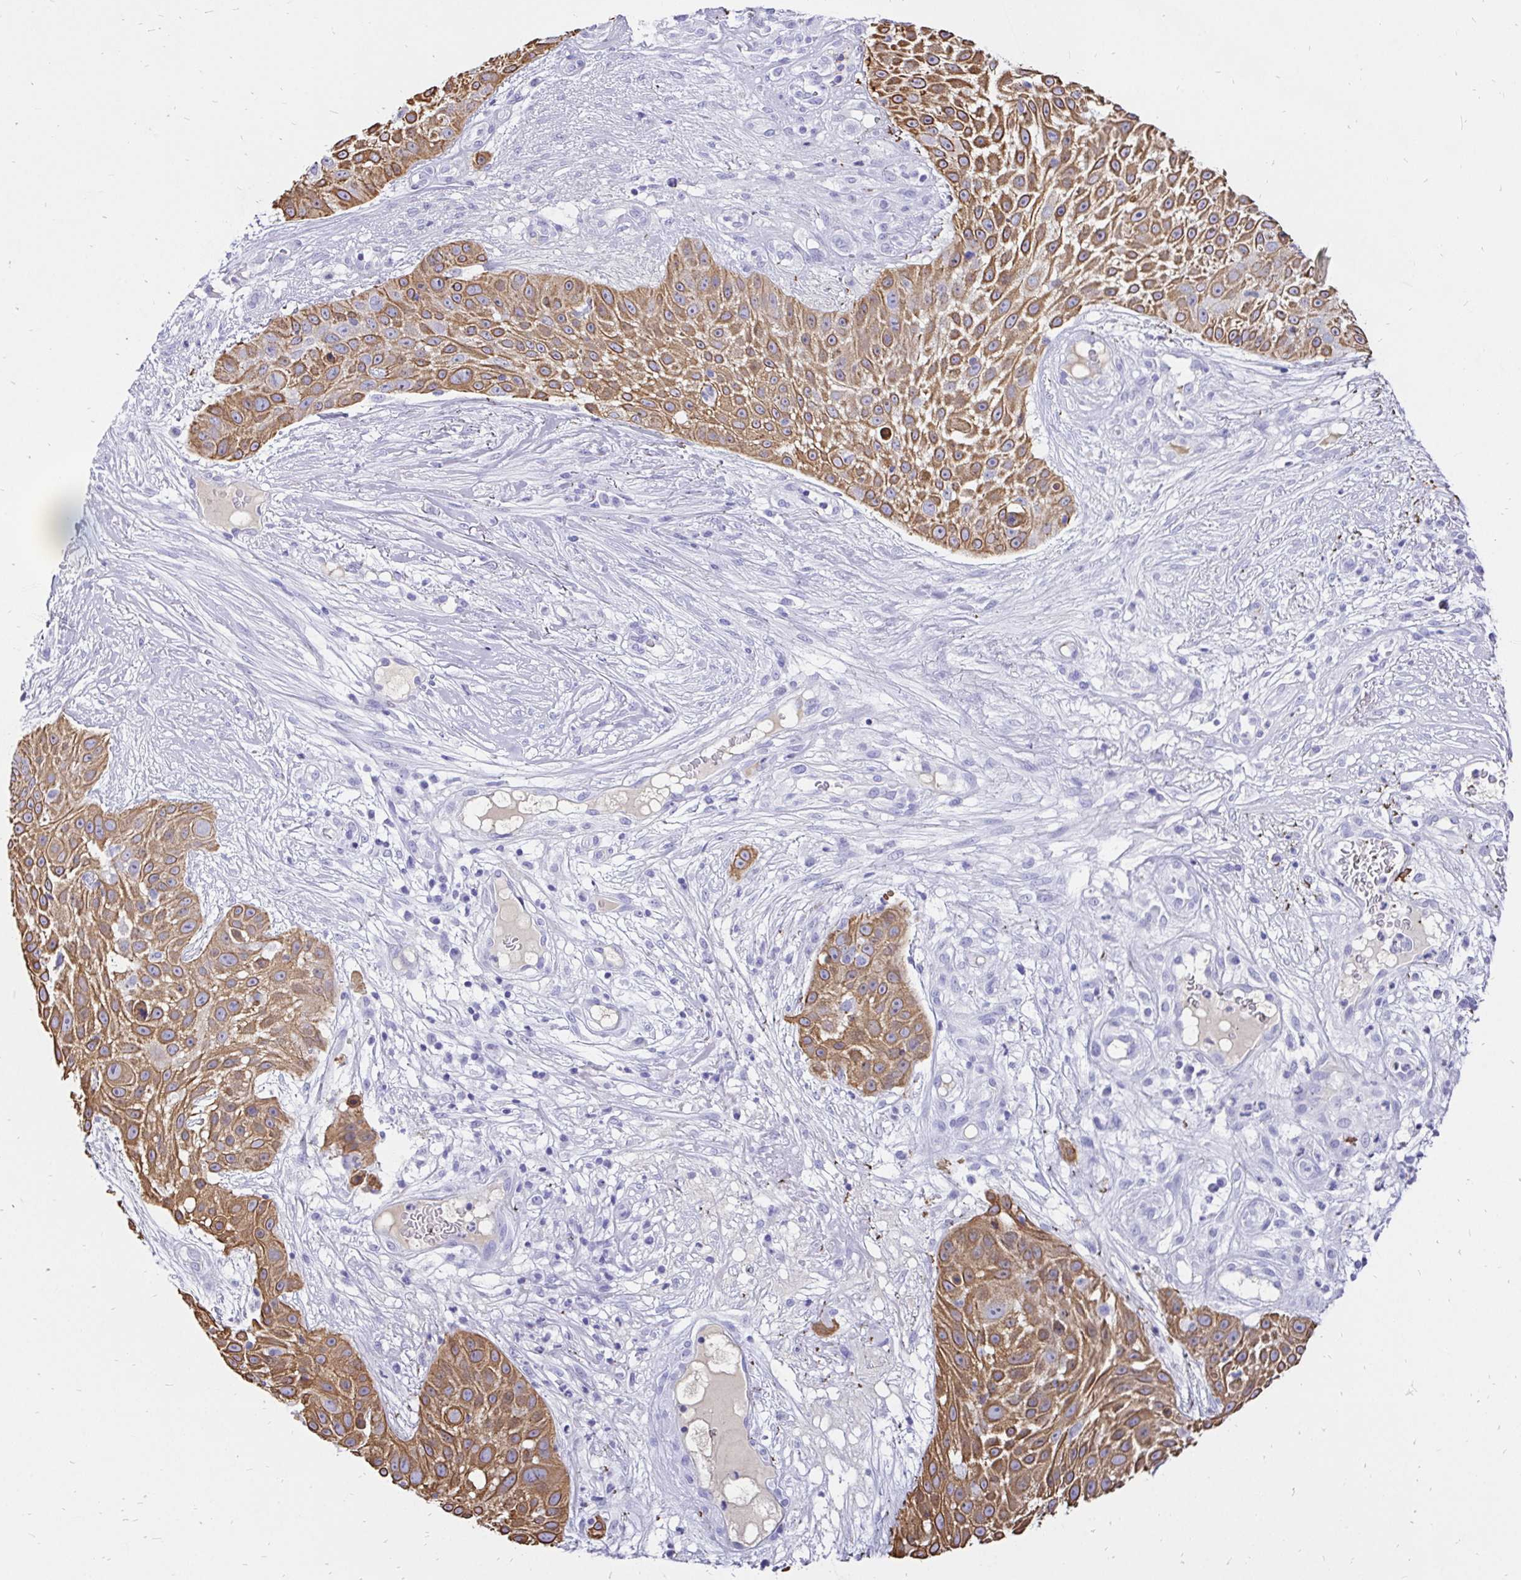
{"staining": {"intensity": "moderate", "quantity": ">75%", "location": "cytoplasmic/membranous"}, "tissue": "skin cancer", "cell_type": "Tumor cells", "image_type": "cancer", "snomed": [{"axis": "morphology", "description": "Squamous cell carcinoma, NOS"}, {"axis": "topography", "description": "Skin"}], "caption": "Skin cancer (squamous cell carcinoma) tissue demonstrates moderate cytoplasmic/membranous staining in approximately >75% of tumor cells", "gene": "KRT13", "patient": {"sex": "female", "age": 86}}